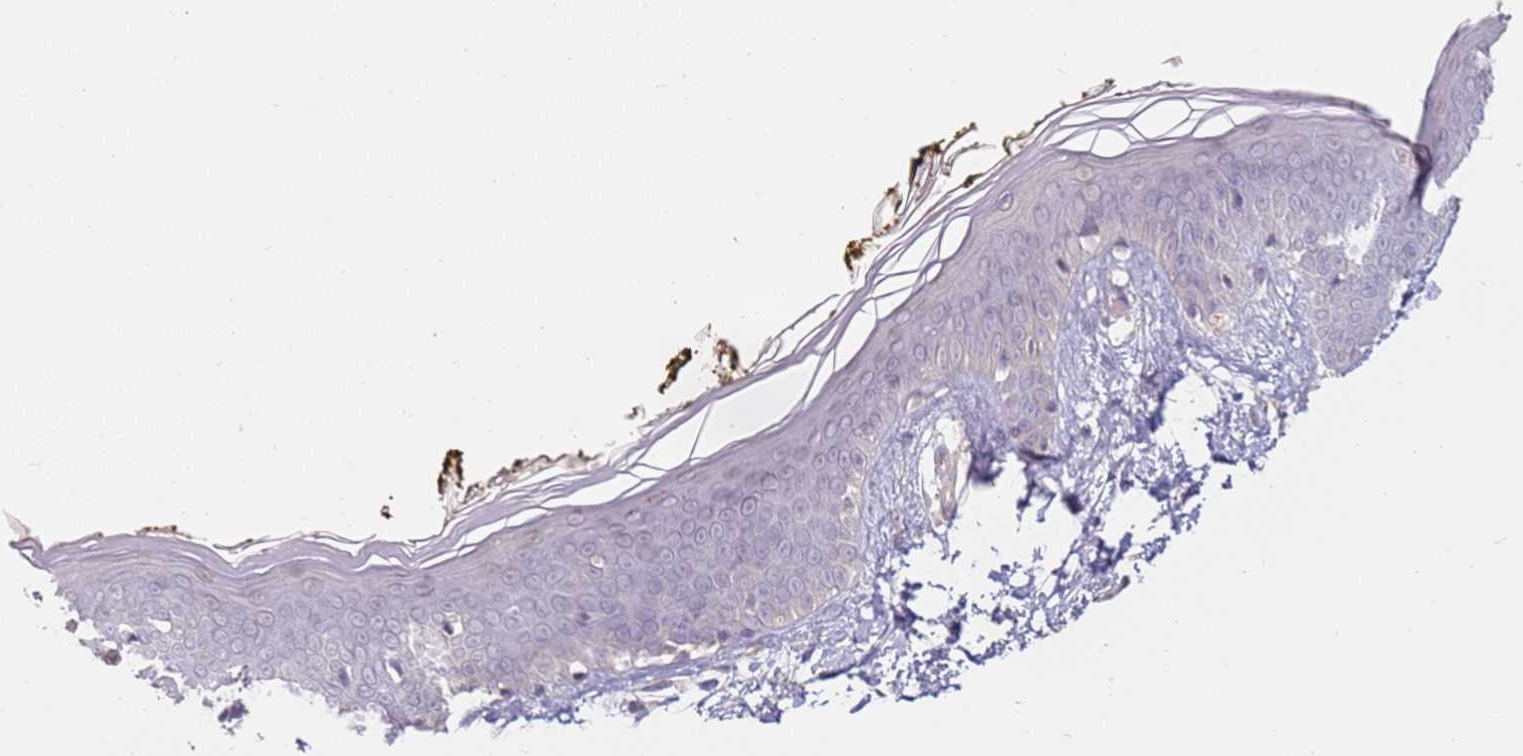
{"staining": {"intensity": "negative", "quantity": "none", "location": "none"}, "tissue": "skin", "cell_type": "Fibroblasts", "image_type": "normal", "snomed": [{"axis": "morphology", "description": "Normal tissue, NOS"}, {"axis": "topography", "description": "Skin"}], "caption": "DAB (3,3'-diaminobenzidine) immunohistochemical staining of benign human skin shows no significant expression in fibroblasts.", "gene": "WDR93", "patient": {"sex": "female", "age": 34}}